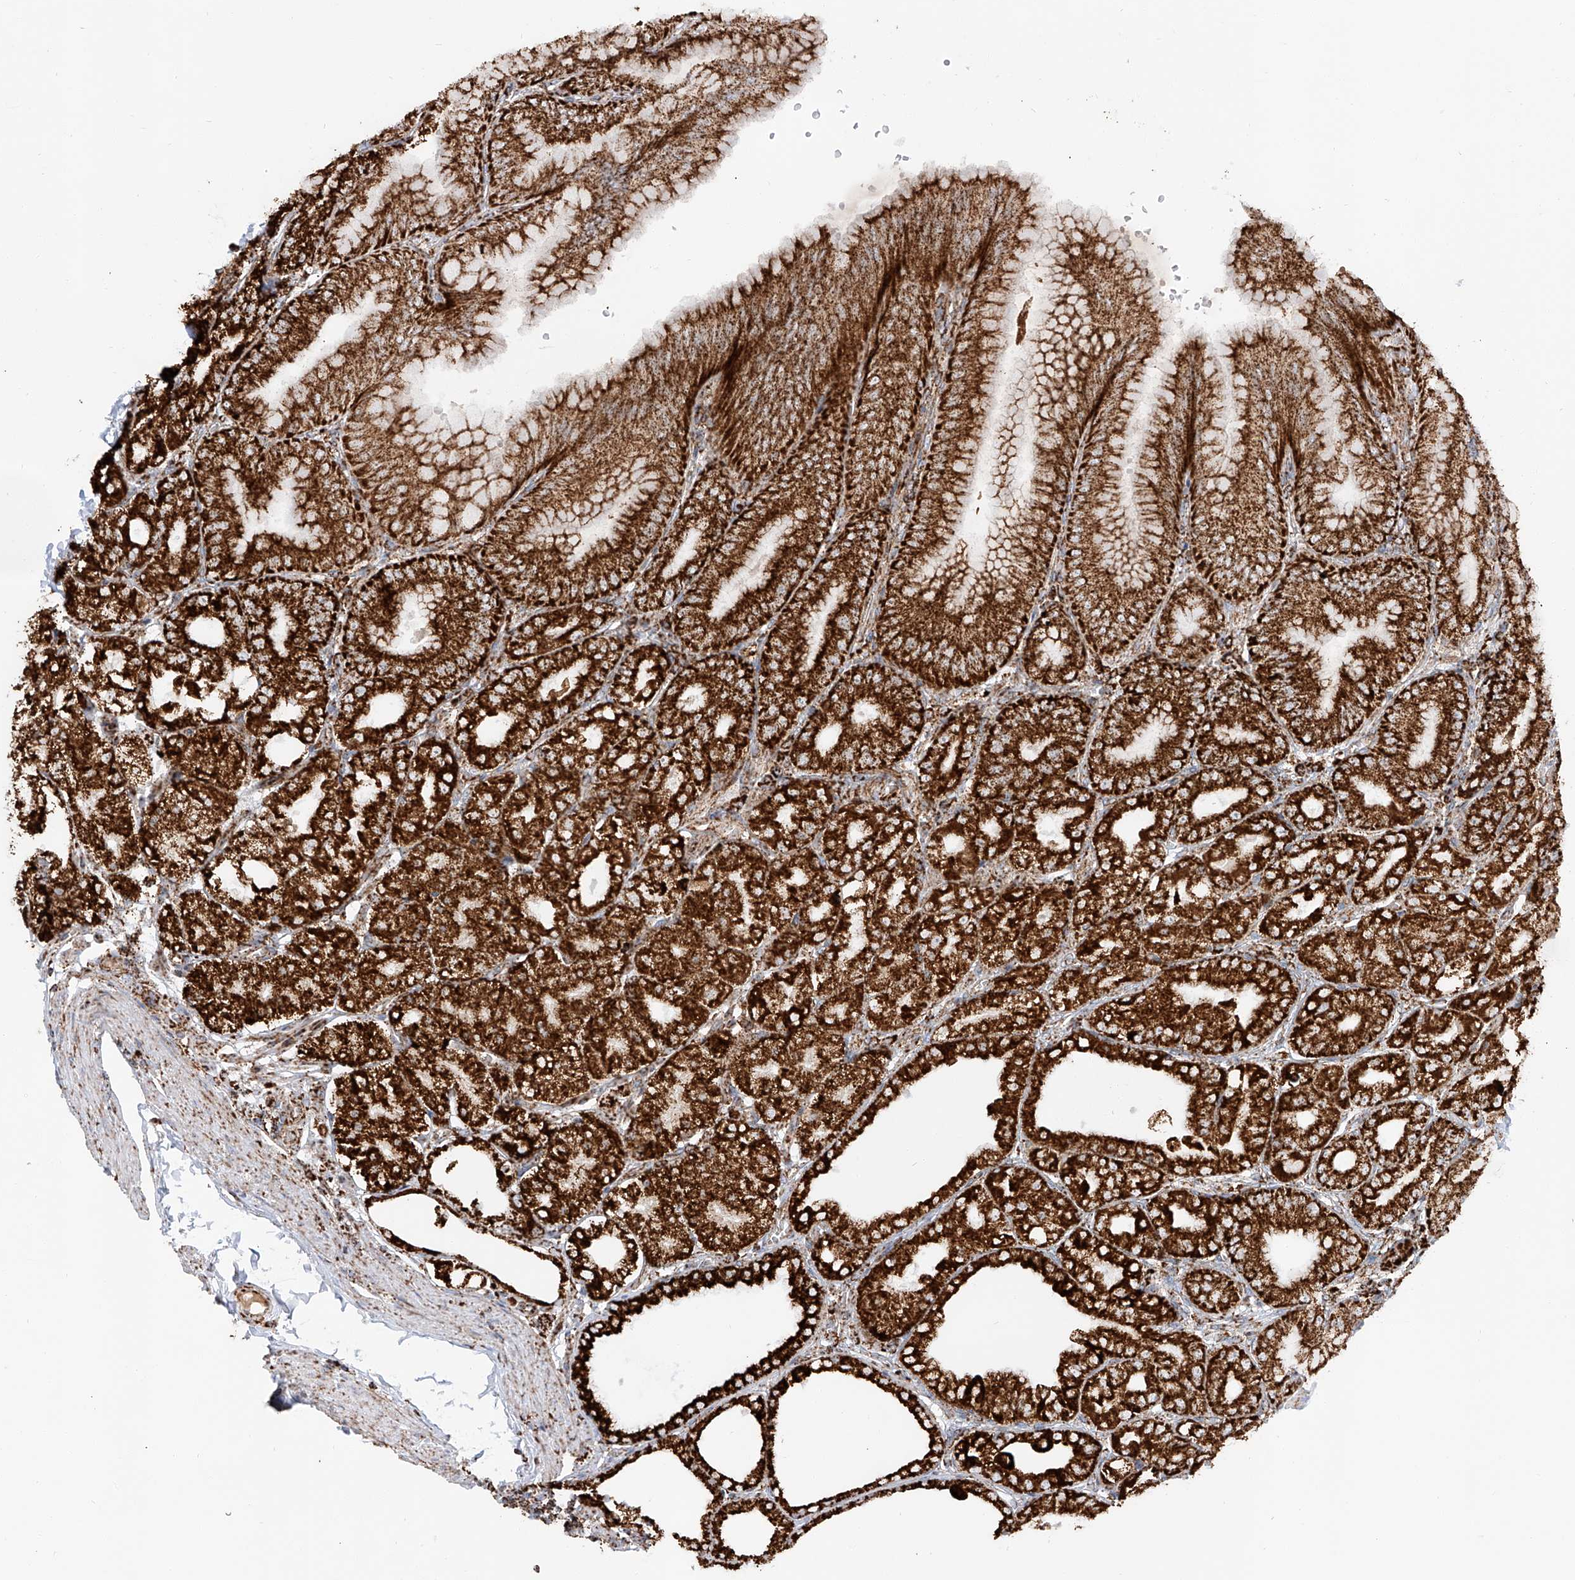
{"staining": {"intensity": "strong", "quantity": ">75%", "location": "cytoplasmic/membranous"}, "tissue": "stomach", "cell_type": "Glandular cells", "image_type": "normal", "snomed": [{"axis": "morphology", "description": "Normal tissue, NOS"}, {"axis": "topography", "description": "Stomach, lower"}], "caption": "Protein expression by immunohistochemistry (IHC) exhibits strong cytoplasmic/membranous staining in about >75% of glandular cells in benign stomach.", "gene": "TTC27", "patient": {"sex": "male", "age": 71}}